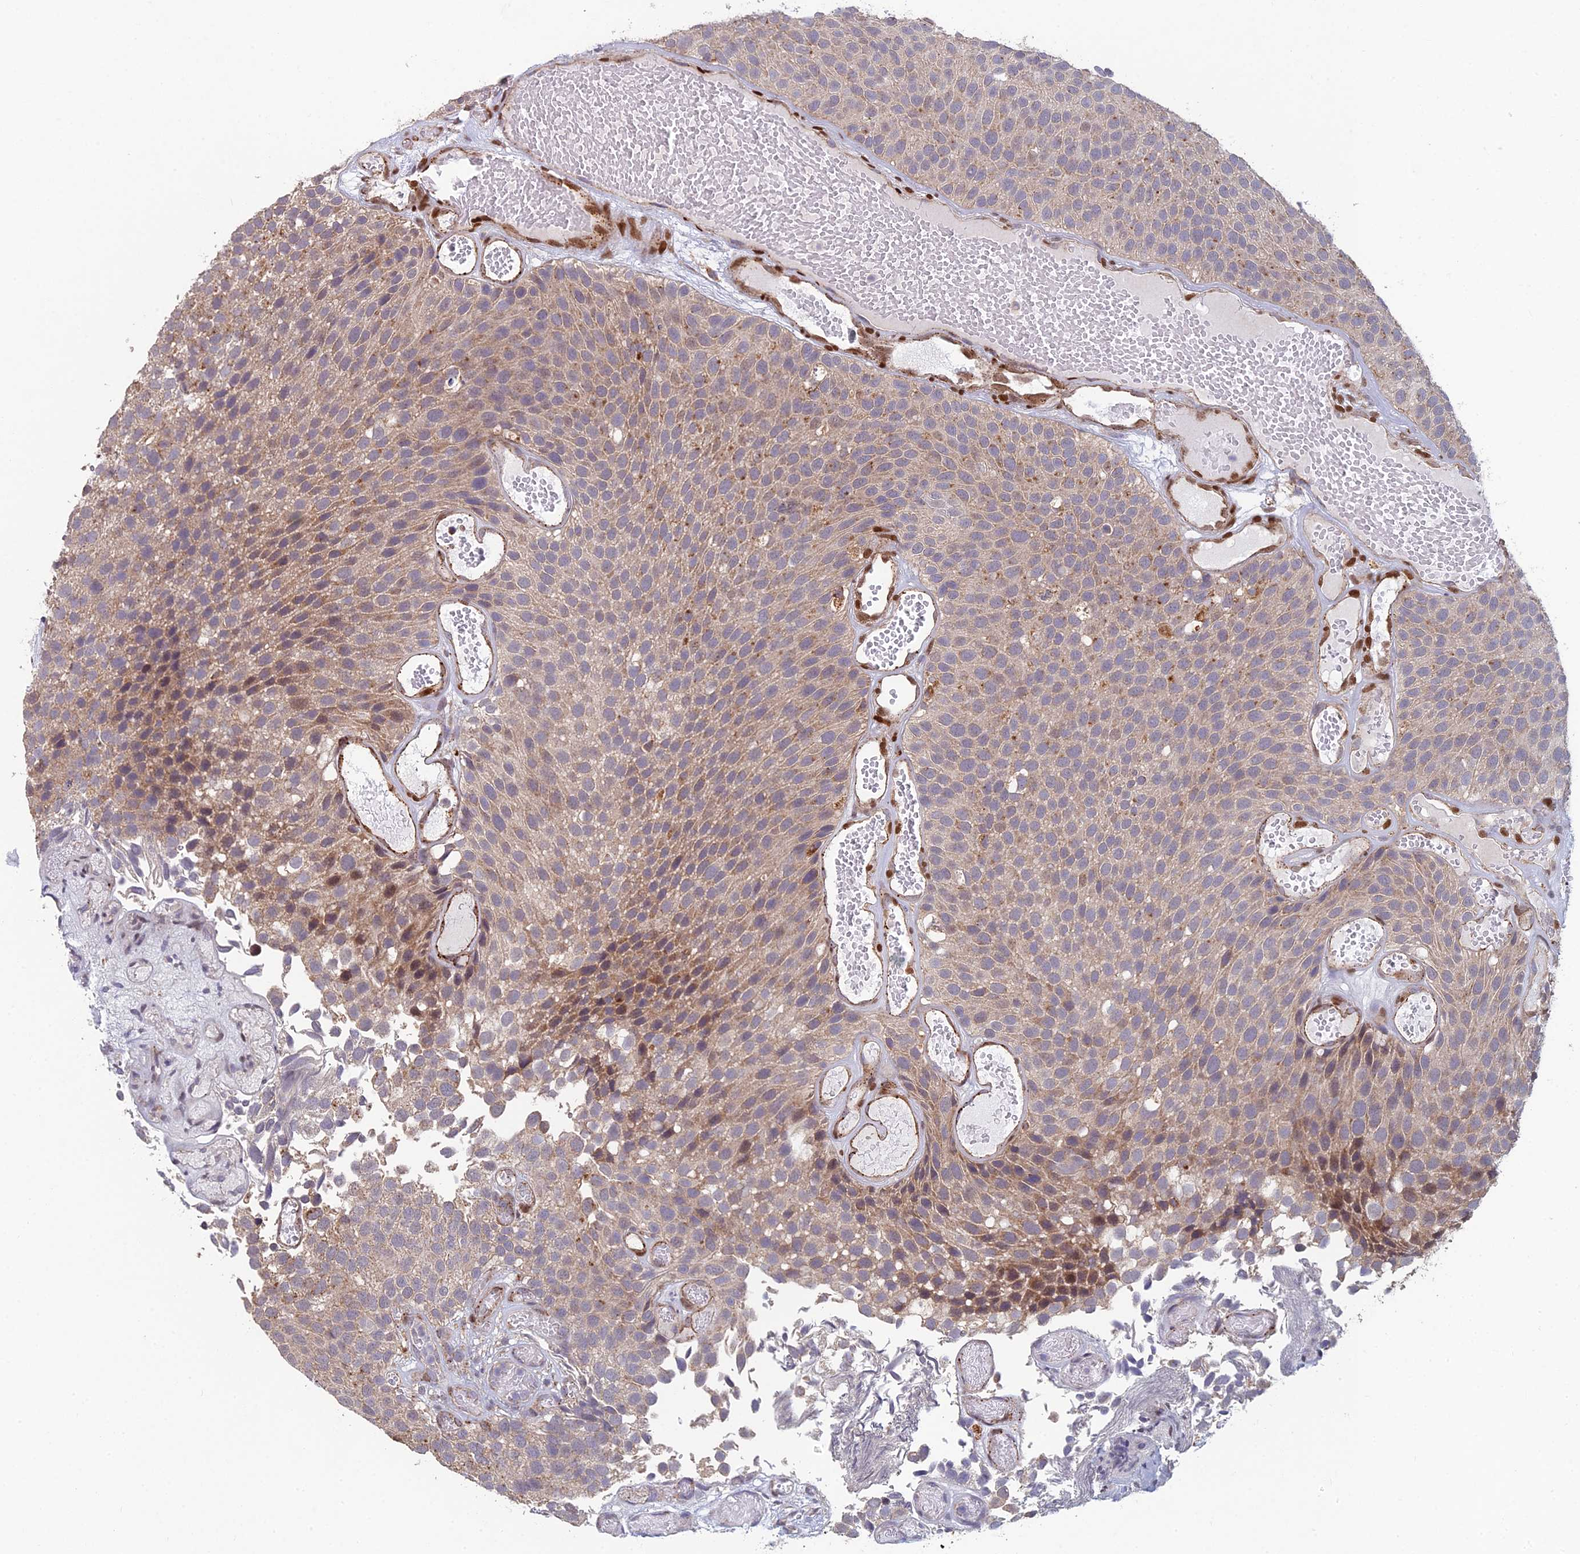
{"staining": {"intensity": "weak", "quantity": ">75%", "location": "cytoplasmic/membranous"}, "tissue": "urothelial cancer", "cell_type": "Tumor cells", "image_type": "cancer", "snomed": [{"axis": "morphology", "description": "Urothelial carcinoma, Low grade"}, {"axis": "topography", "description": "Urinary bladder"}], "caption": "Immunohistochemical staining of human urothelial carcinoma (low-grade) displays weak cytoplasmic/membranous protein staining in approximately >75% of tumor cells.", "gene": "FOXS1", "patient": {"sex": "male", "age": 89}}